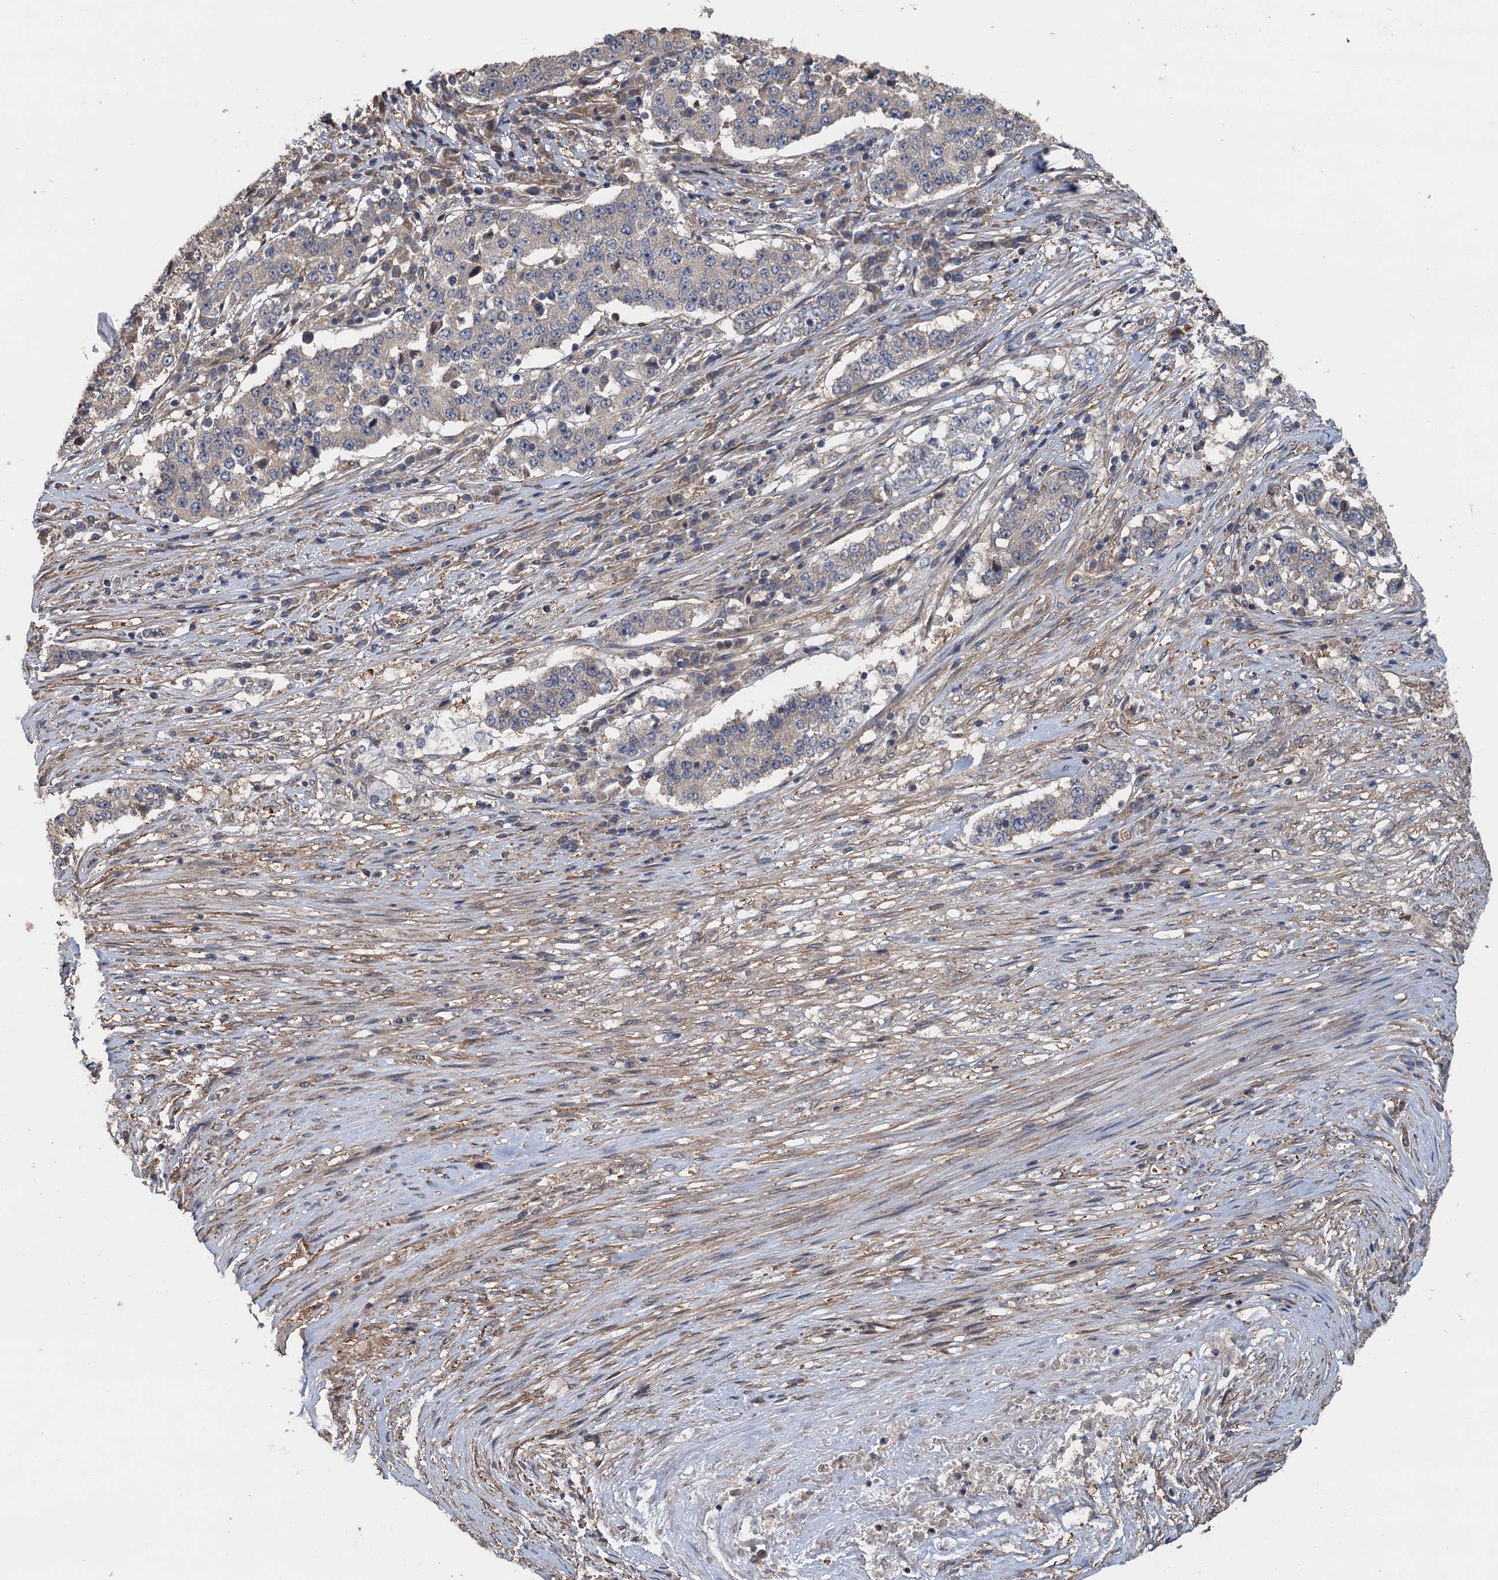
{"staining": {"intensity": "negative", "quantity": "none", "location": "none"}, "tissue": "stomach cancer", "cell_type": "Tumor cells", "image_type": "cancer", "snomed": [{"axis": "morphology", "description": "Adenocarcinoma, NOS"}, {"axis": "topography", "description": "Stomach"}], "caption": "Tumor cells show no significant protein expression in adenocarcinoma (stomach). (DAB immunohistochemistry (IHC), high magnification).", "gene": "MEAK7", "patient": {"sex": "male", "age": 59}}